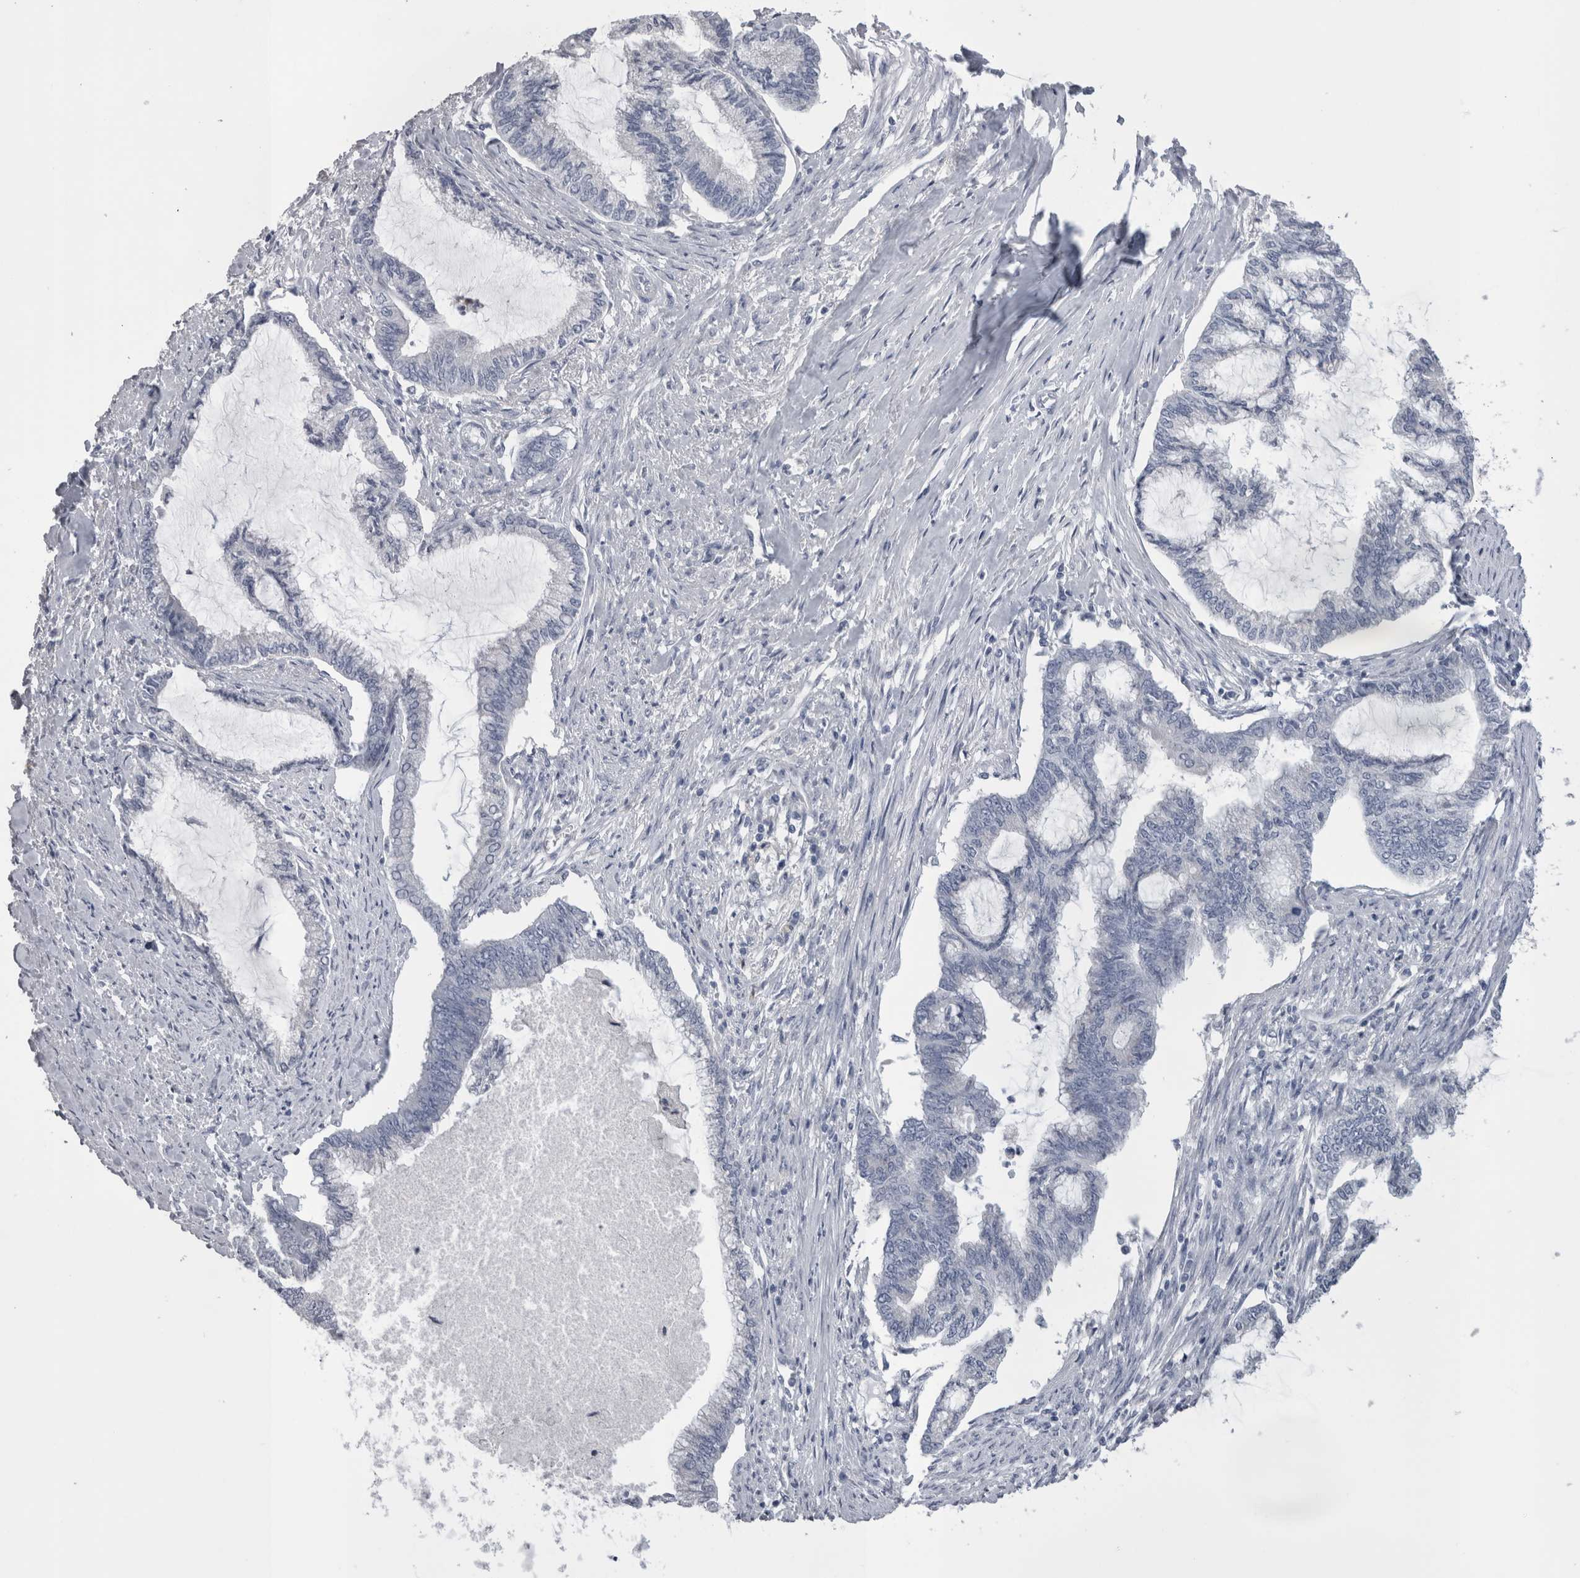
{"staining": {"intensity": "negative", "quantity": "none", "location": "none"}, "tissue": "endometrial cancer", "cell_type": "Tumor cells", "image_type": "cancer", "snomed": [{"axis": "morphology", "description": "Adenocarcinoma, NOS"}, {"axis": "topography", "description": "Endometrium"}], "caption": "Immunohistochemical staining of human endometrial adenocarcinoma shows no significant expression in tumor cells. (IHC, brightfield microscopy, high magnification).", "gene": "DHRS4", "patient": {"sex": "female", "age": 86}}